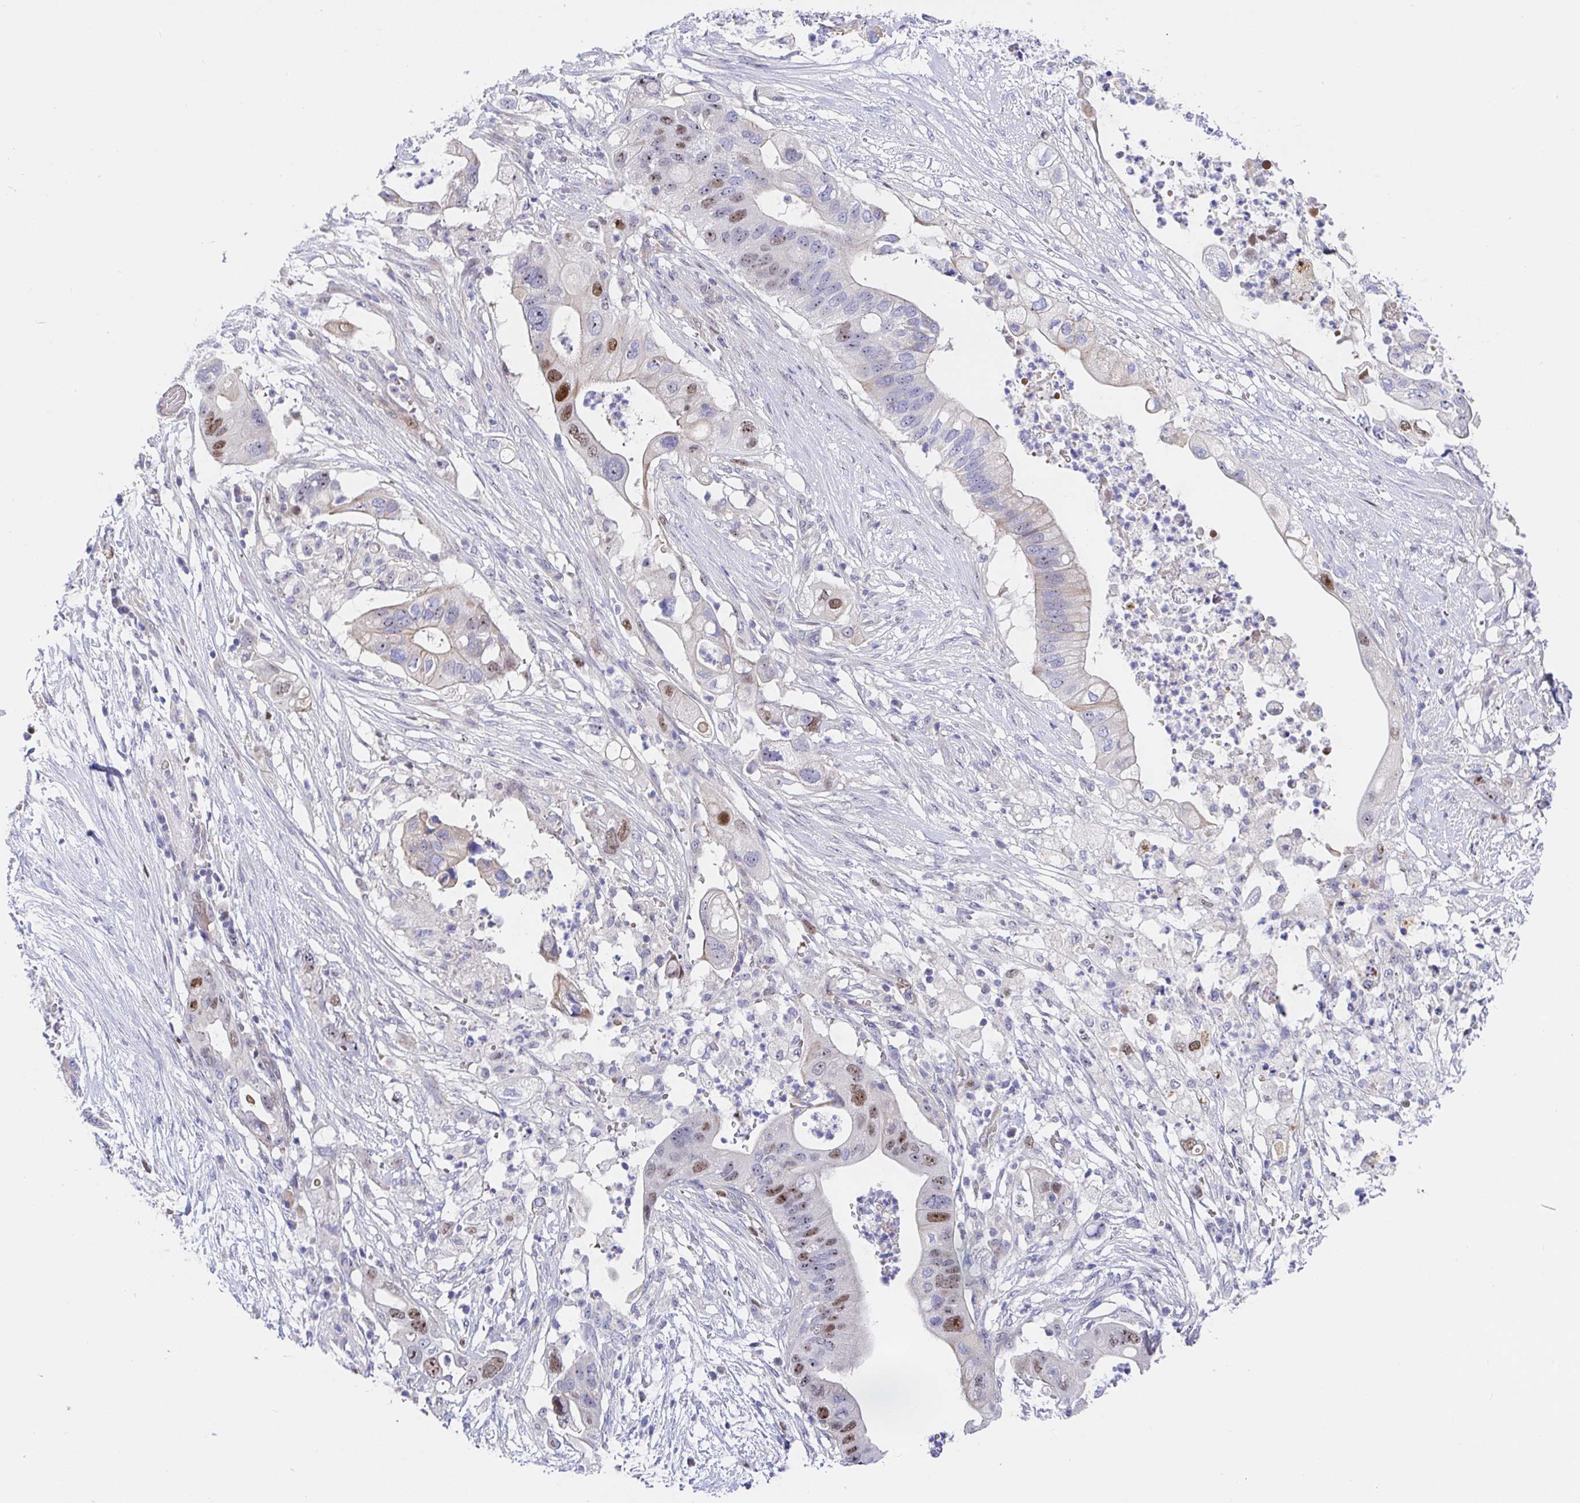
{"staining": {"intensity": "moderate", "quantity": "25%-75%", "location": "nuclear"}, "tissue": "pancreatic cancer", "cell_type": "Tumor cells", "image_type": "cancer", "snomed": [{"axis": "morphology", "description": "Adenocarcinoma, NOS"}, {"axis": "topography", "description": "Pancreas"}], "caption": "Pancreatic cancer stained with a protein marker reveals moderate staining in tumor cells.", "gene": "TIMELESS", "patient": {"sex": "female", "age": 72}}